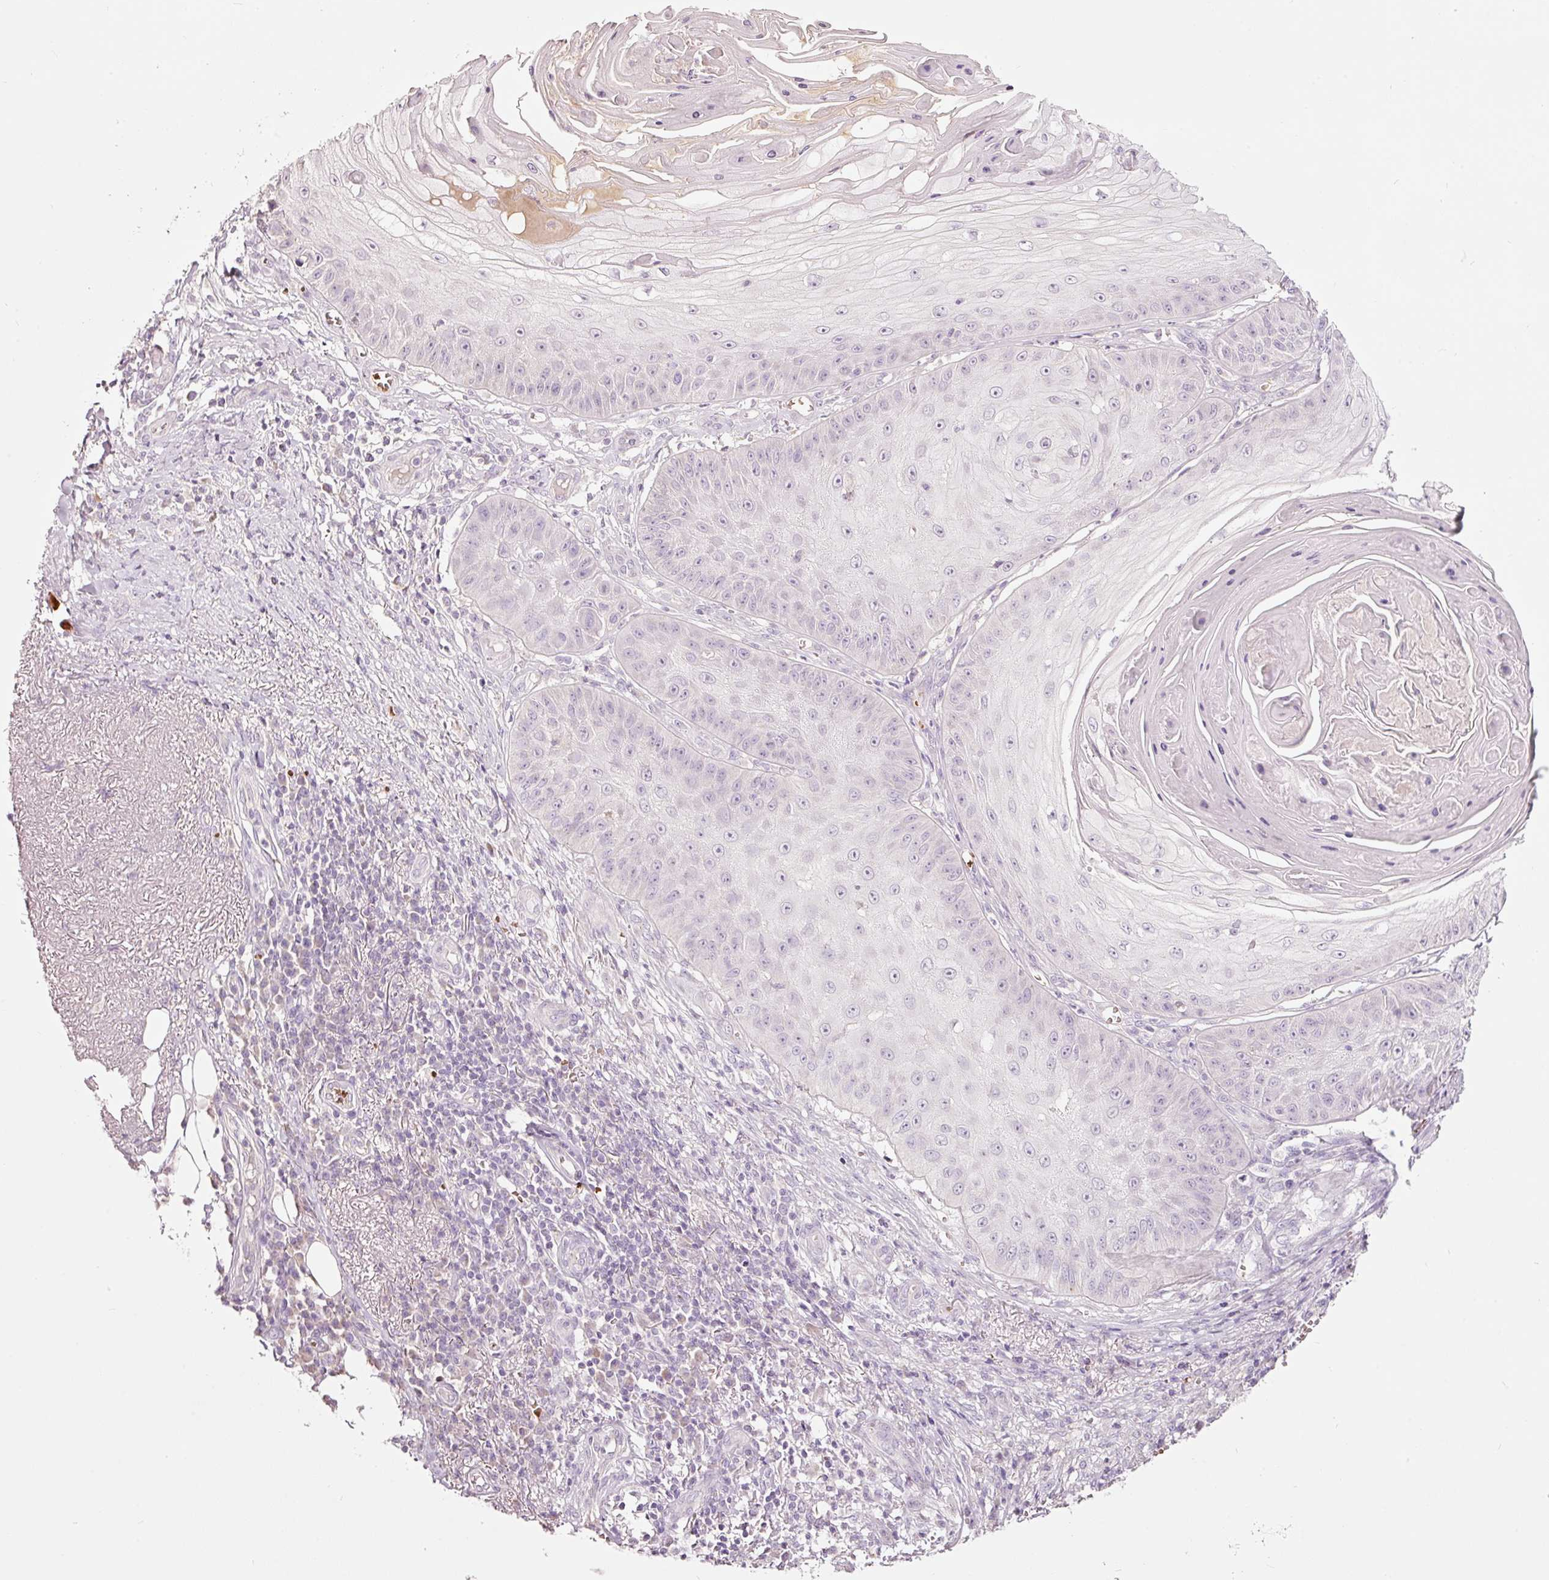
{"staining": {"intensity": "negative", "quantity": "none", "location": "none"}, "tissue": "skin cancer", "cell_type": "Tumor cells", "image_type": "cancer", "snomed": [{"axis": "morphology", "description": "Squamous cell carcinoma, NOS"}, {"axis": "topography", "description": "Skin"}], "caption": "Micrograph shows no significant protein staining in tumor cells of skin cancer.", "gene": "LDHAL6B", "patient": {"sex": "male", "age": 70}}